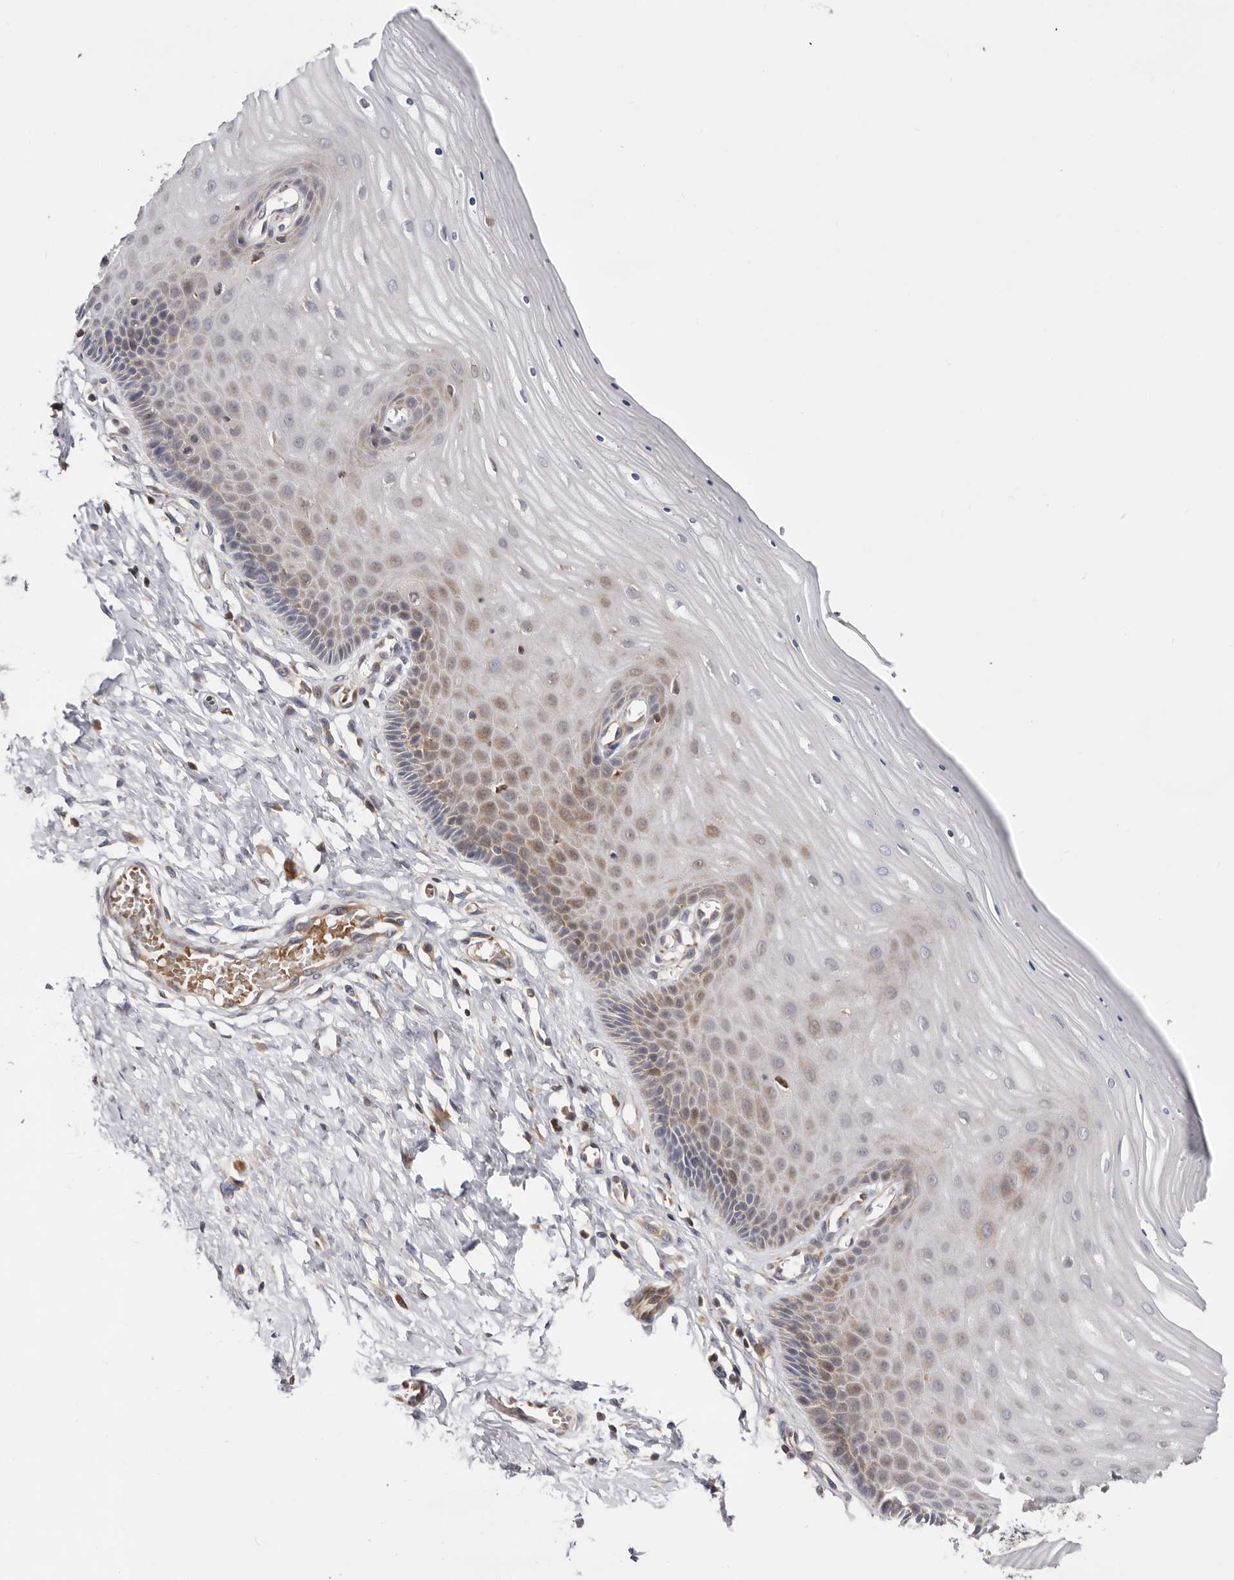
{"staining": {"intensity": "weak", "quantity": "<25%", "location": "cytoplasmic/membranous"}, "tissue": "cervix", "cell_type": "Glandular cells", "image_type": "normal", "snomed": [{"axis": "morphology", "description": "Normal tissue, NOS"}, {"axis": "topography", "description": "Cervix"}], "caption": "Immunohistochemistry (IHC) micrograph of normal cervix: human cervix stained with DAB (3,3'-diaminobenzidine) reveals no significant protein positivity in glandular cells.", "gene": "RNF213", "patient": {"sex": "female", "age": 55}}